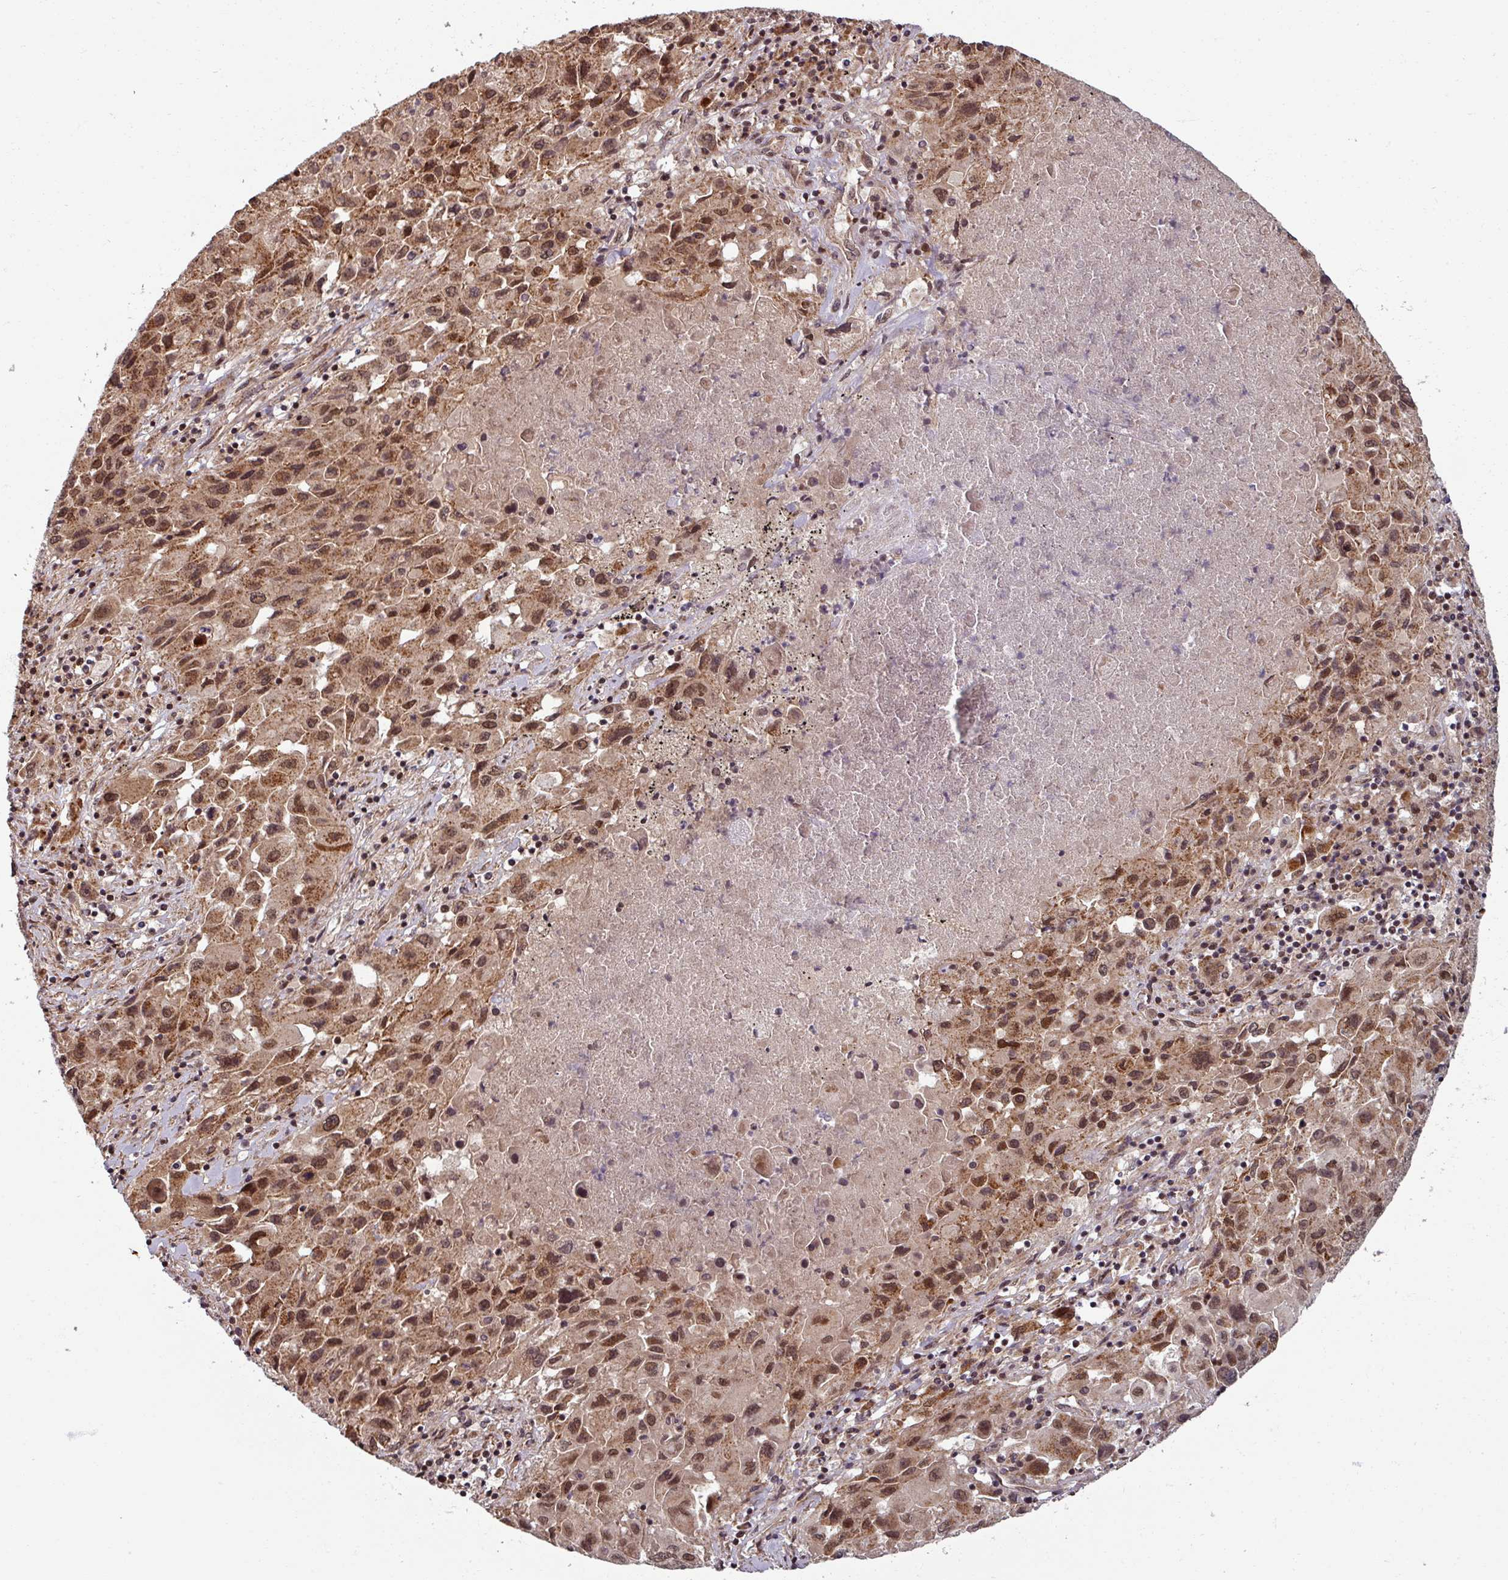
{"staining": {"intensity": "moderate", "quantity": ">75%", "location": "cytoplasmic/membranous,nuclear"}, "tissue": "lung cancer", "cell_type": "Tumor cells", "image_type": "cancer", "snomed": [{"axis": "morphology", "description": "Squamous cell carcinoma, NOS"}, {"axis": "topography", "description": "Lung"}], "caption": "Lung cancer (squamous cell carcinoma) stained for a protein (brown) exhibits moderate cytoplasmic/membranous and nuclear positive positivity in about >75% of tumor cells.", "gene": "SWI5", "patient": {"sex": "male", "age": 63}}